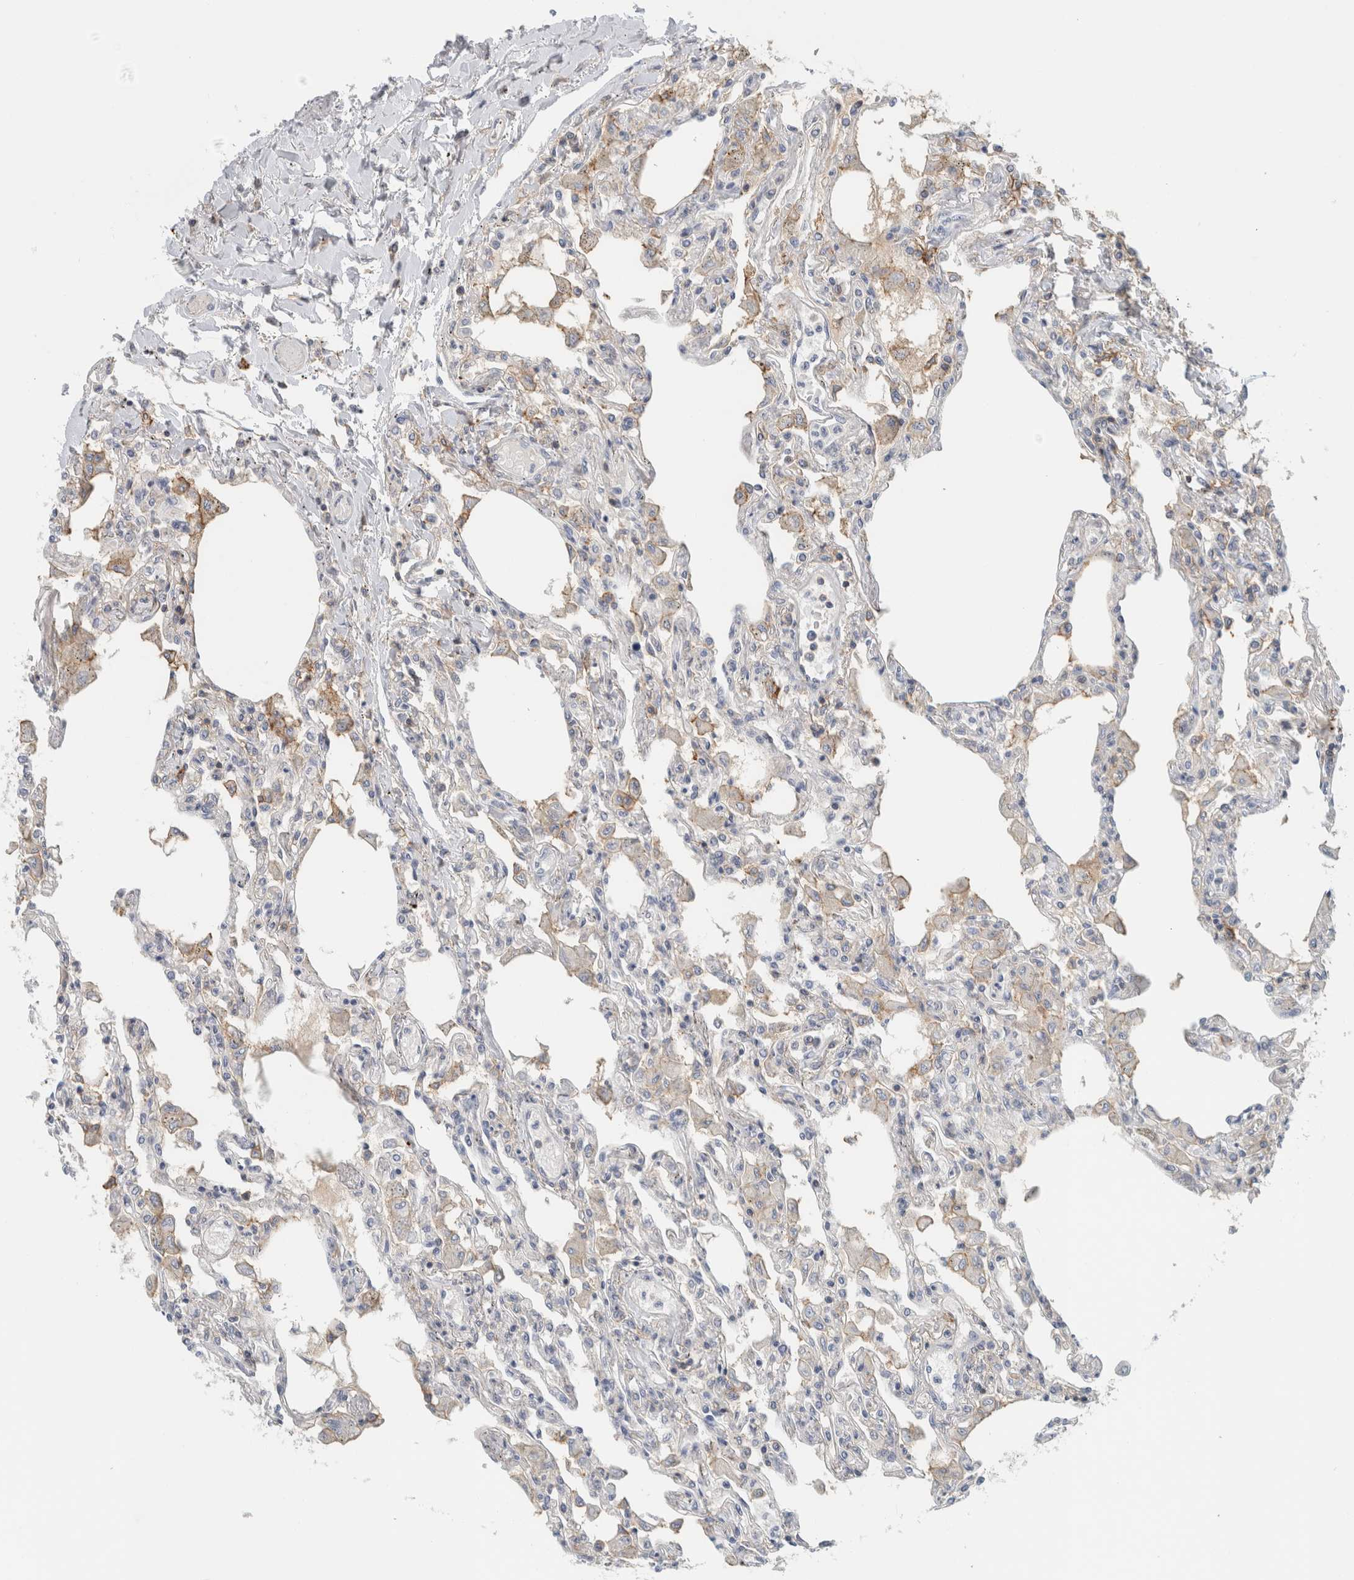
{"staining": {"intensity": "moderate", "quantity": "<25%", "location": "cytoplasmic/membranous"}, "tissue": "lung", "cell_type": "Alveolar cells", "image_type": "normal", "snomed": [{"axis": "morphology", "description": "Normal tissue, NOS"}, {"axis": "topography", "description": "Bronchus"}, {"axis": "topography", "description": "Lung"}], "caption": "High-magnification brightfield microscopy of unremarkable lung stained with DAB (brown) and counterstained with hematoxylin (blue). alveolar cells exhibit moderate cytoplasmic/membranous positivity is appreciated in approximately<25% of cells. (Brightfield microscopy of DAB IHC at high magnification).", "gene": "ERCC6L2", "patient": {"sex": "female", "age": 49}}